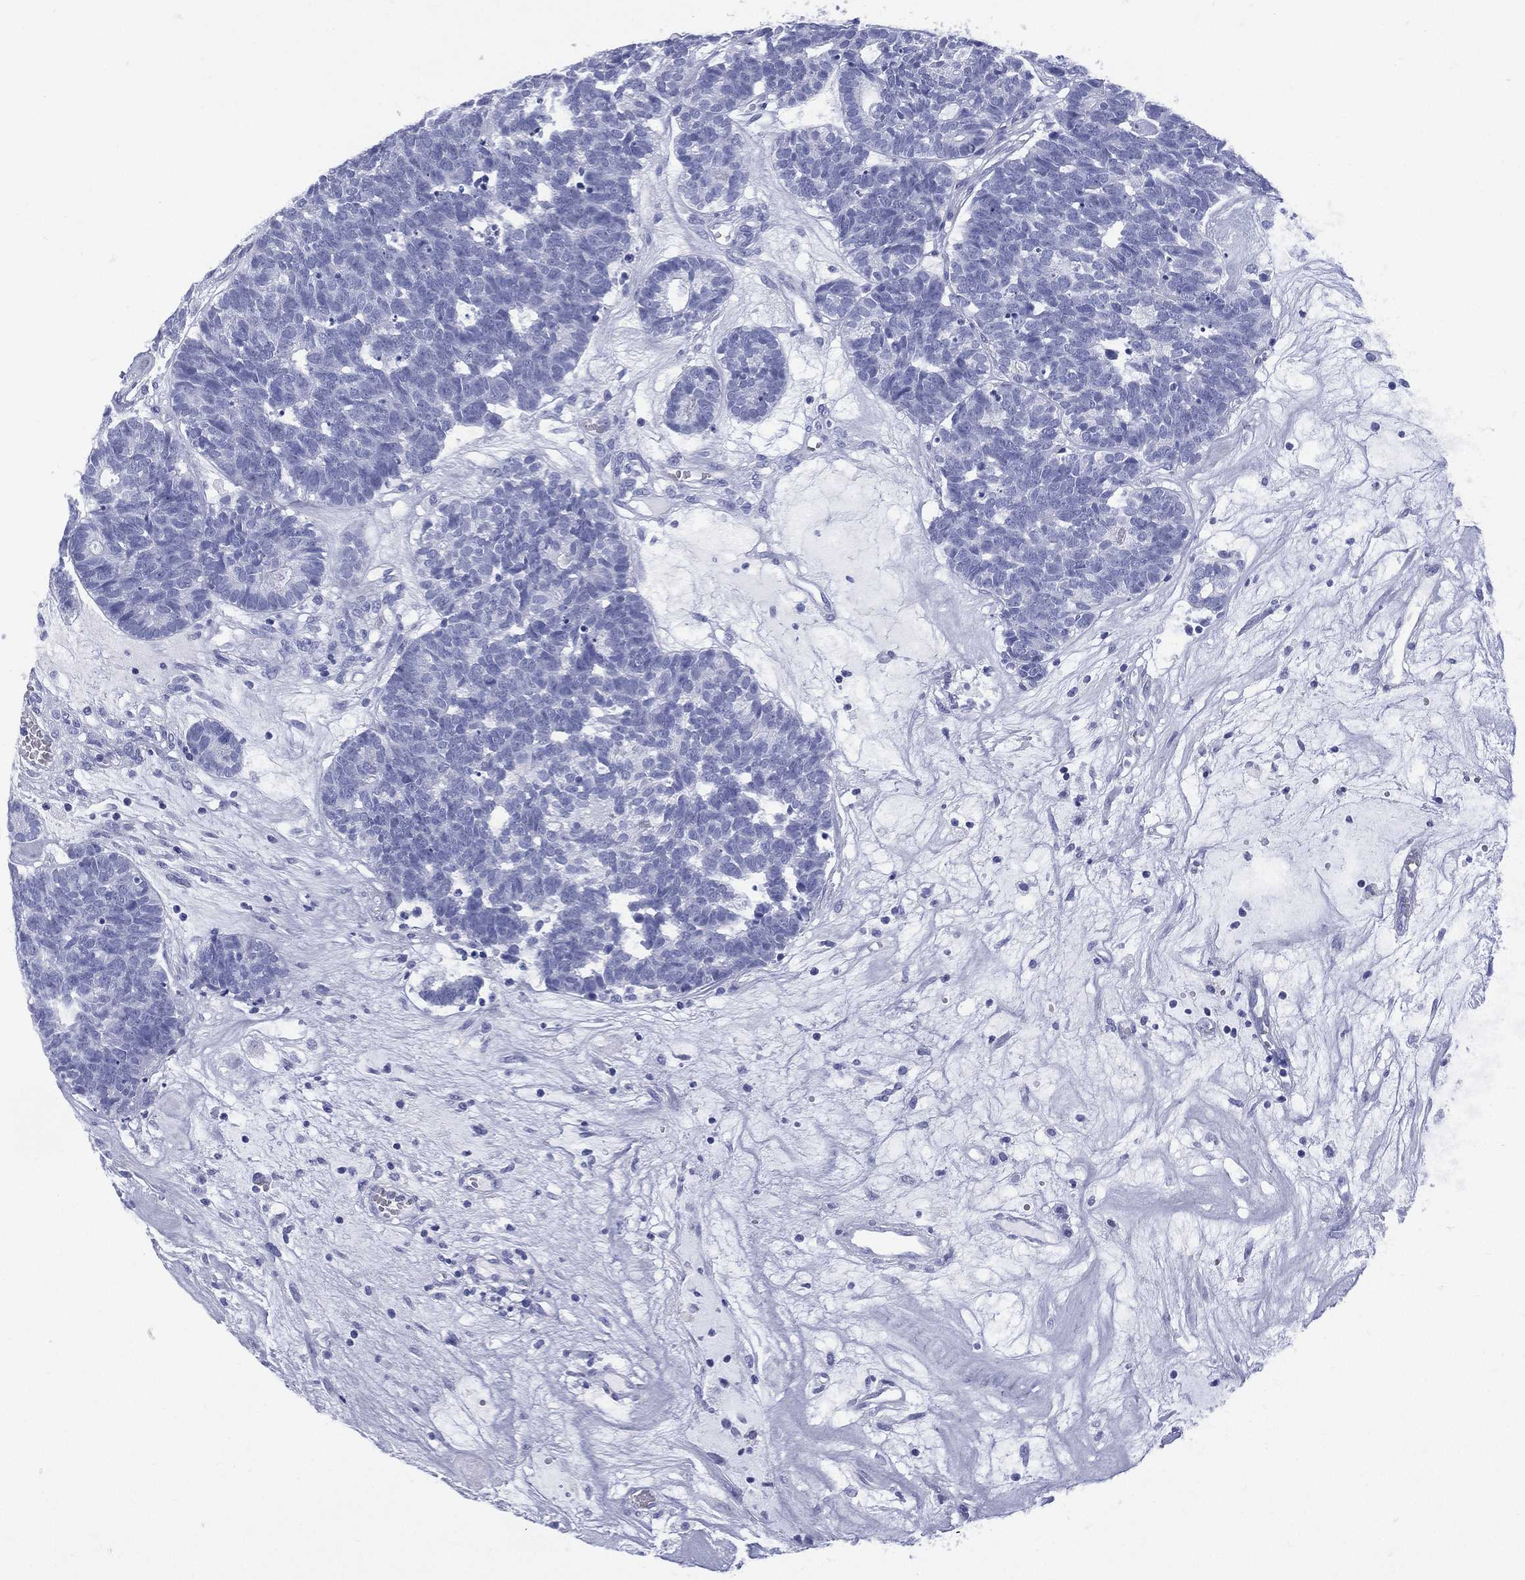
{"staining": {"intensity": "negative", "quantity": "none", "location": "none"}, "tissue": "head and neck cancer", "cell_type": "Tumor cells", "image_type": "cancer", "snomed": [{"axis": "morphology", "description": "Adenocarcinoma, NOS"}, {"axis": "topography", "description": "Head-Neck"}], "caption": "Human head and neck cancer stained for a protein using immunohistochemistry shows no positivity in tumor cells.", "gene": "ETNPPL", "patient": {"sex": "female", "age": 81}}